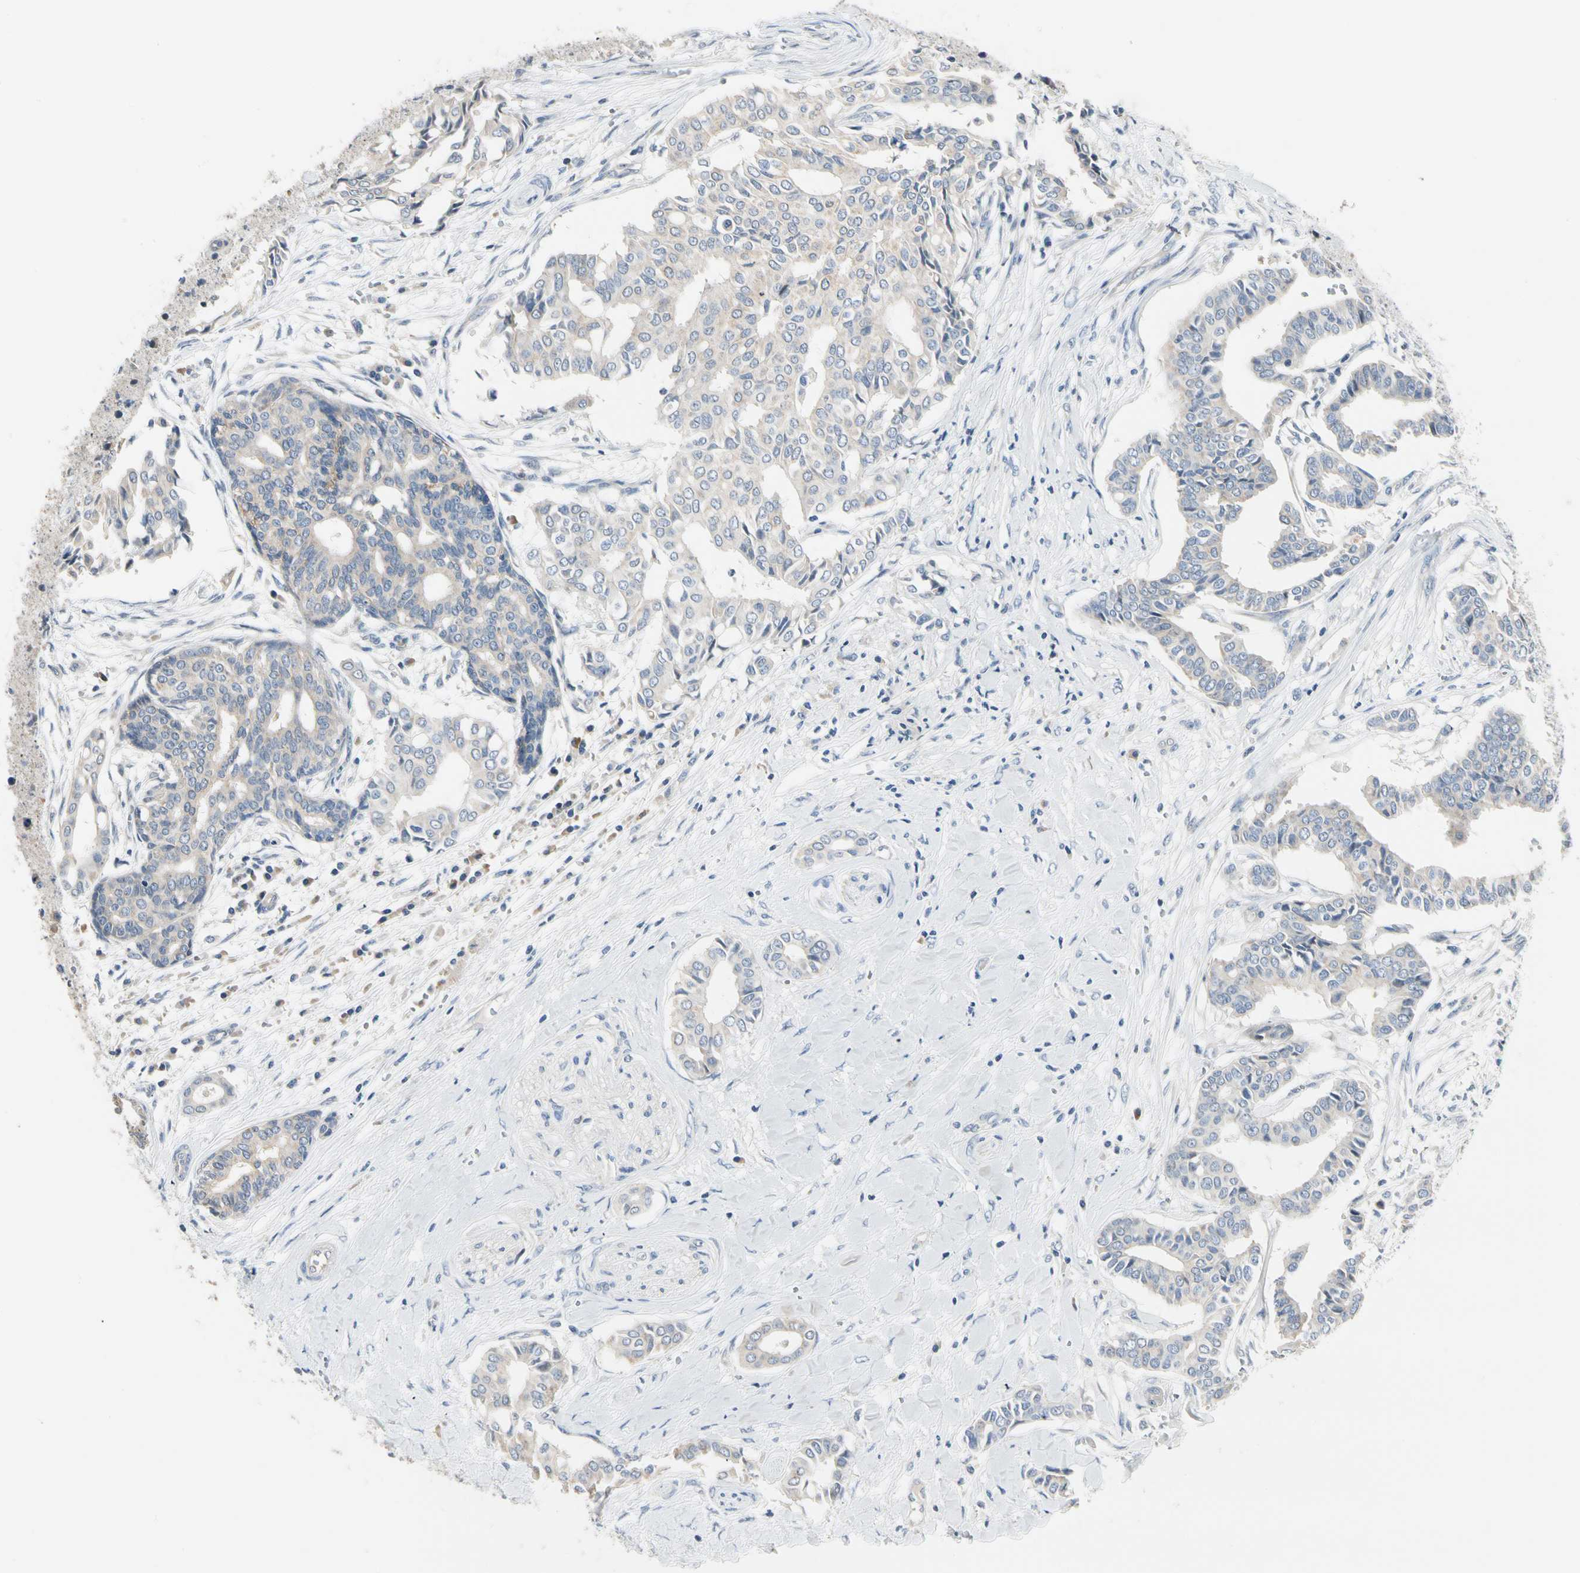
{"staining": {"intensity": "weak", "quantity": "<25%", "location": "cytoplasmic/membranous"}, "tissue": "head and neck cancer", "cell_type": "Tumor cells", "image_type": "cancer", "snomed": [{"axis": "morphology", "description": "Adenocarcinoma, NOS"}, {"axis": "topography", "description": "Salivary gland"}, {"axis": "topography", "description": "Head-Neck"}], "caption": "IHC histopathology image of human head and neck cancer stained for a protein (brown), which shows no expression in tumor cells.", "gene": "GPR153", "patient": {"sex": "female", "age": 59}}